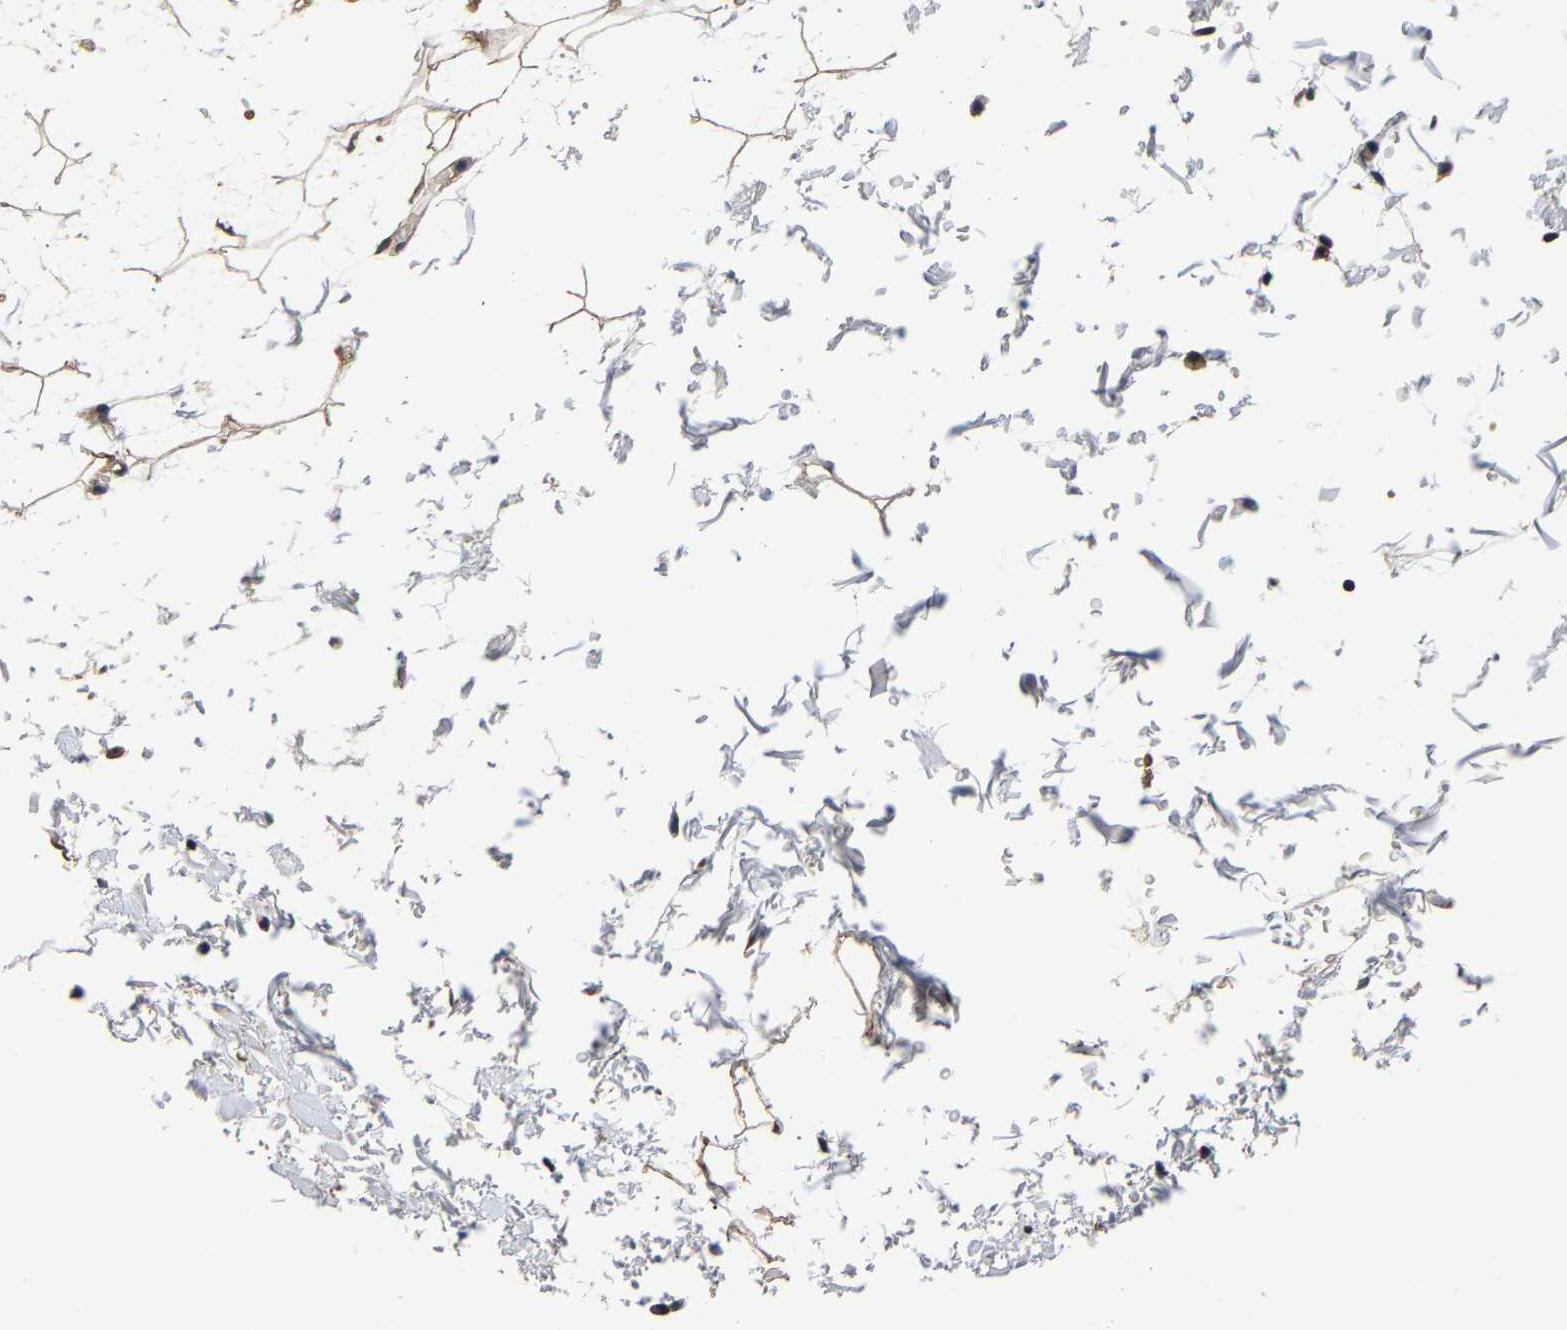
{"staining": {"intensity": "weak", "quantity": ">75%", "location": "cytoplasmic/membranous"}, "tissue": "adipose tissue", "cell_type": "Adipocytes", "image_type": "normal", "snomed": [{"axis": "morphology", "description": "Normal tissue, NOS"}, {"axis": "topography", "description": "Soft tissue"}], "caption": "About >75% of adipocytes in unremarkable human adipose tissue reveal weak cytoplasmic/membranous protein staining as visualized by brown immunohistochemical staining.", "gene": "RUVBL1", "patient": {"sex": "male", "age": 72}}